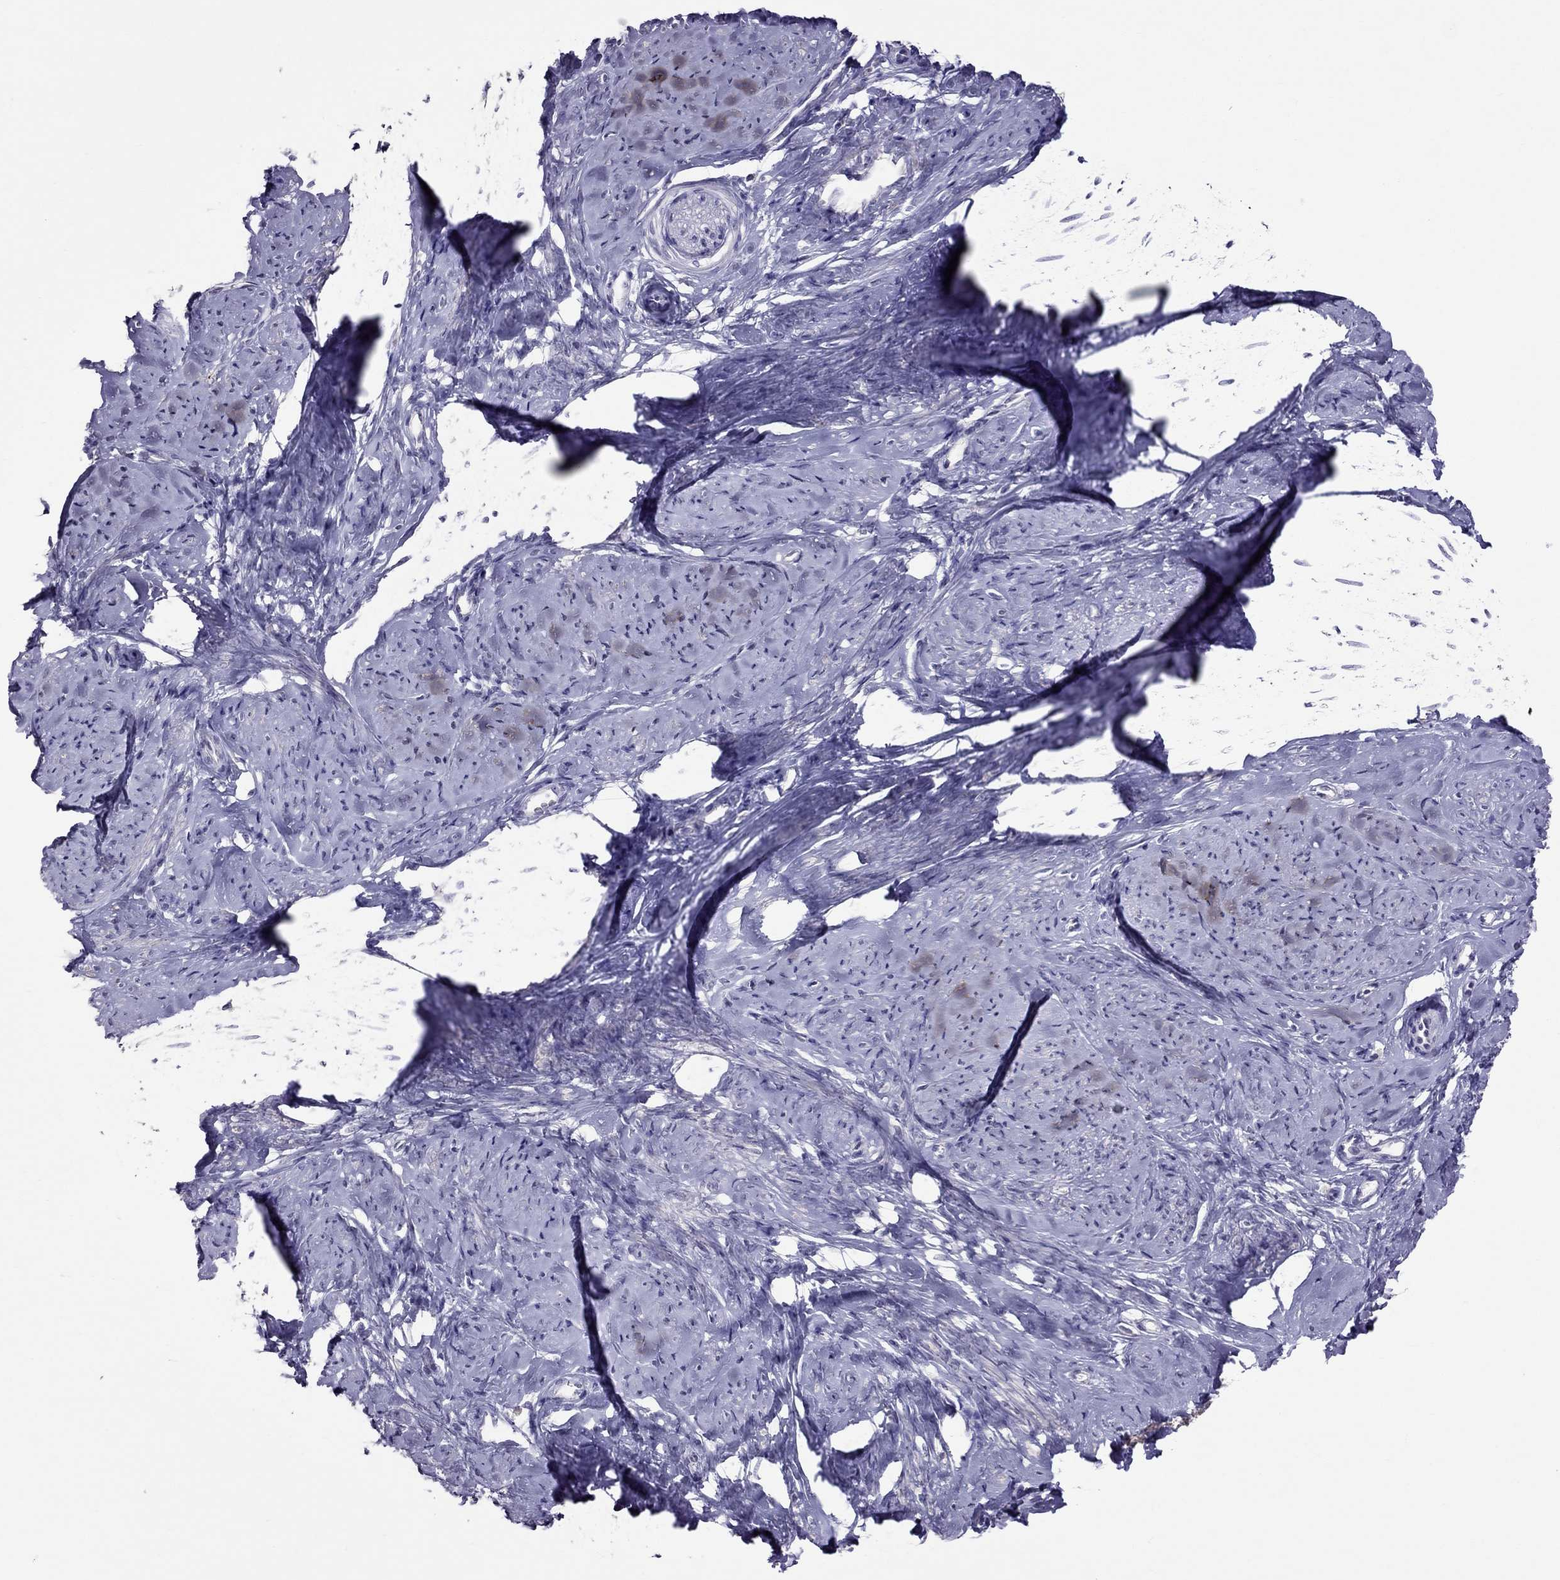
{"staining": {"intensity": "negative", "quantity": "none", "location": "none"}, "tissue": "smooth muscle", "cell_type": "Smooth muscle cells", "image_type": "normal", "snomed": [{"axis": "morphology", "description": "Normal tissue, NOS"}, {"axis": "topography", "description": "Smooth muscle"}], "caption": "Histopathology image shows no protein staining in smooth muscle cells of unremarkable smooth muscle. The staining is performed using DAB (3,3'-diaminobenzidine) brown chromogen with nuclei counter-stained in using hematoxylin.", "gene": "LRRC46", "patient": {"sex": "female", "age": 48}}